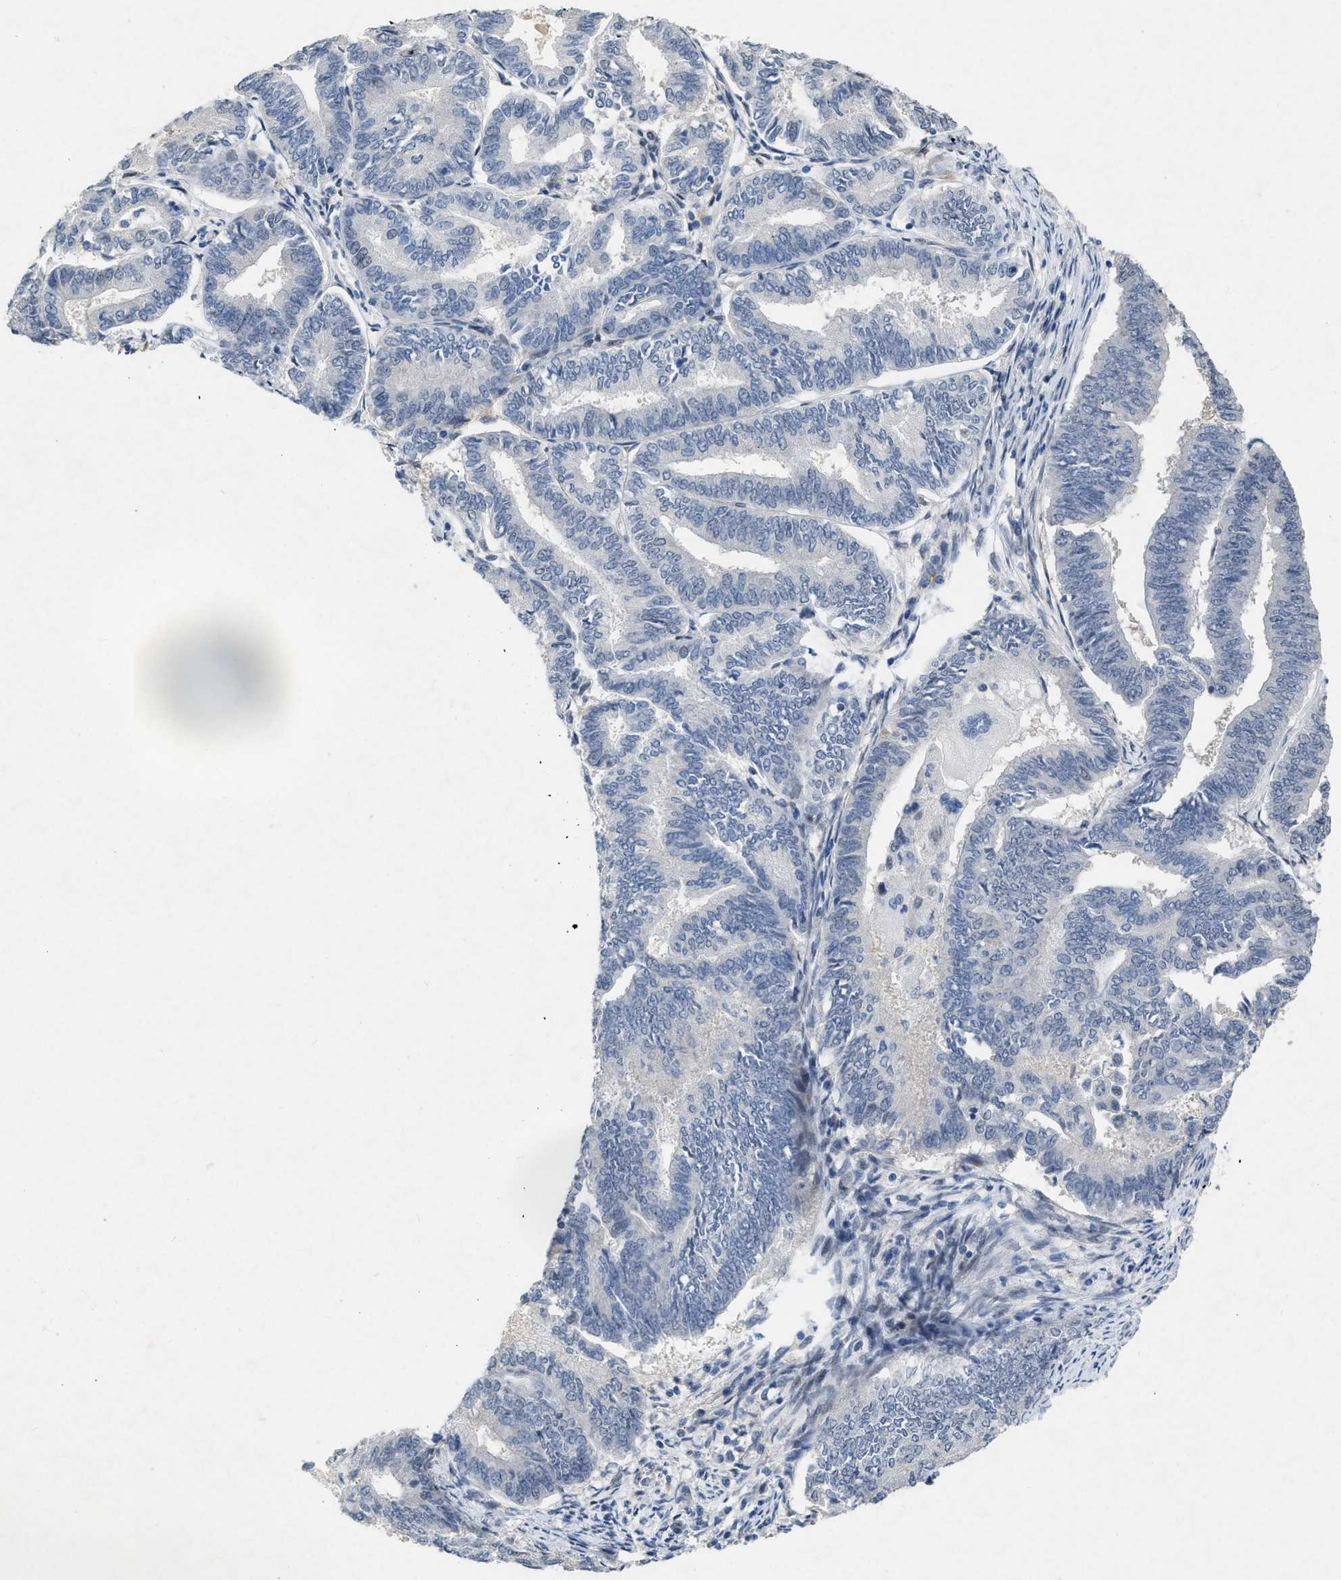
{"staining": {"intensity": "negative", "quantity": "none", "location": "none"}, "tissue": "endometrial cancer", "cell_type": "Tumor cells", "image_type": "cancer", "snomed": [{"axis": "morphology", "description": "Adenocarcinoma, NOS"}, {"axis": "topography", "description": "Endometrium"}], "caption": "Tumor cells show no significant expression in endometrial cancer (adenocarcinoma).", "gene": "PDGFRA", "patient": {"sex": "female", "age": 86}}